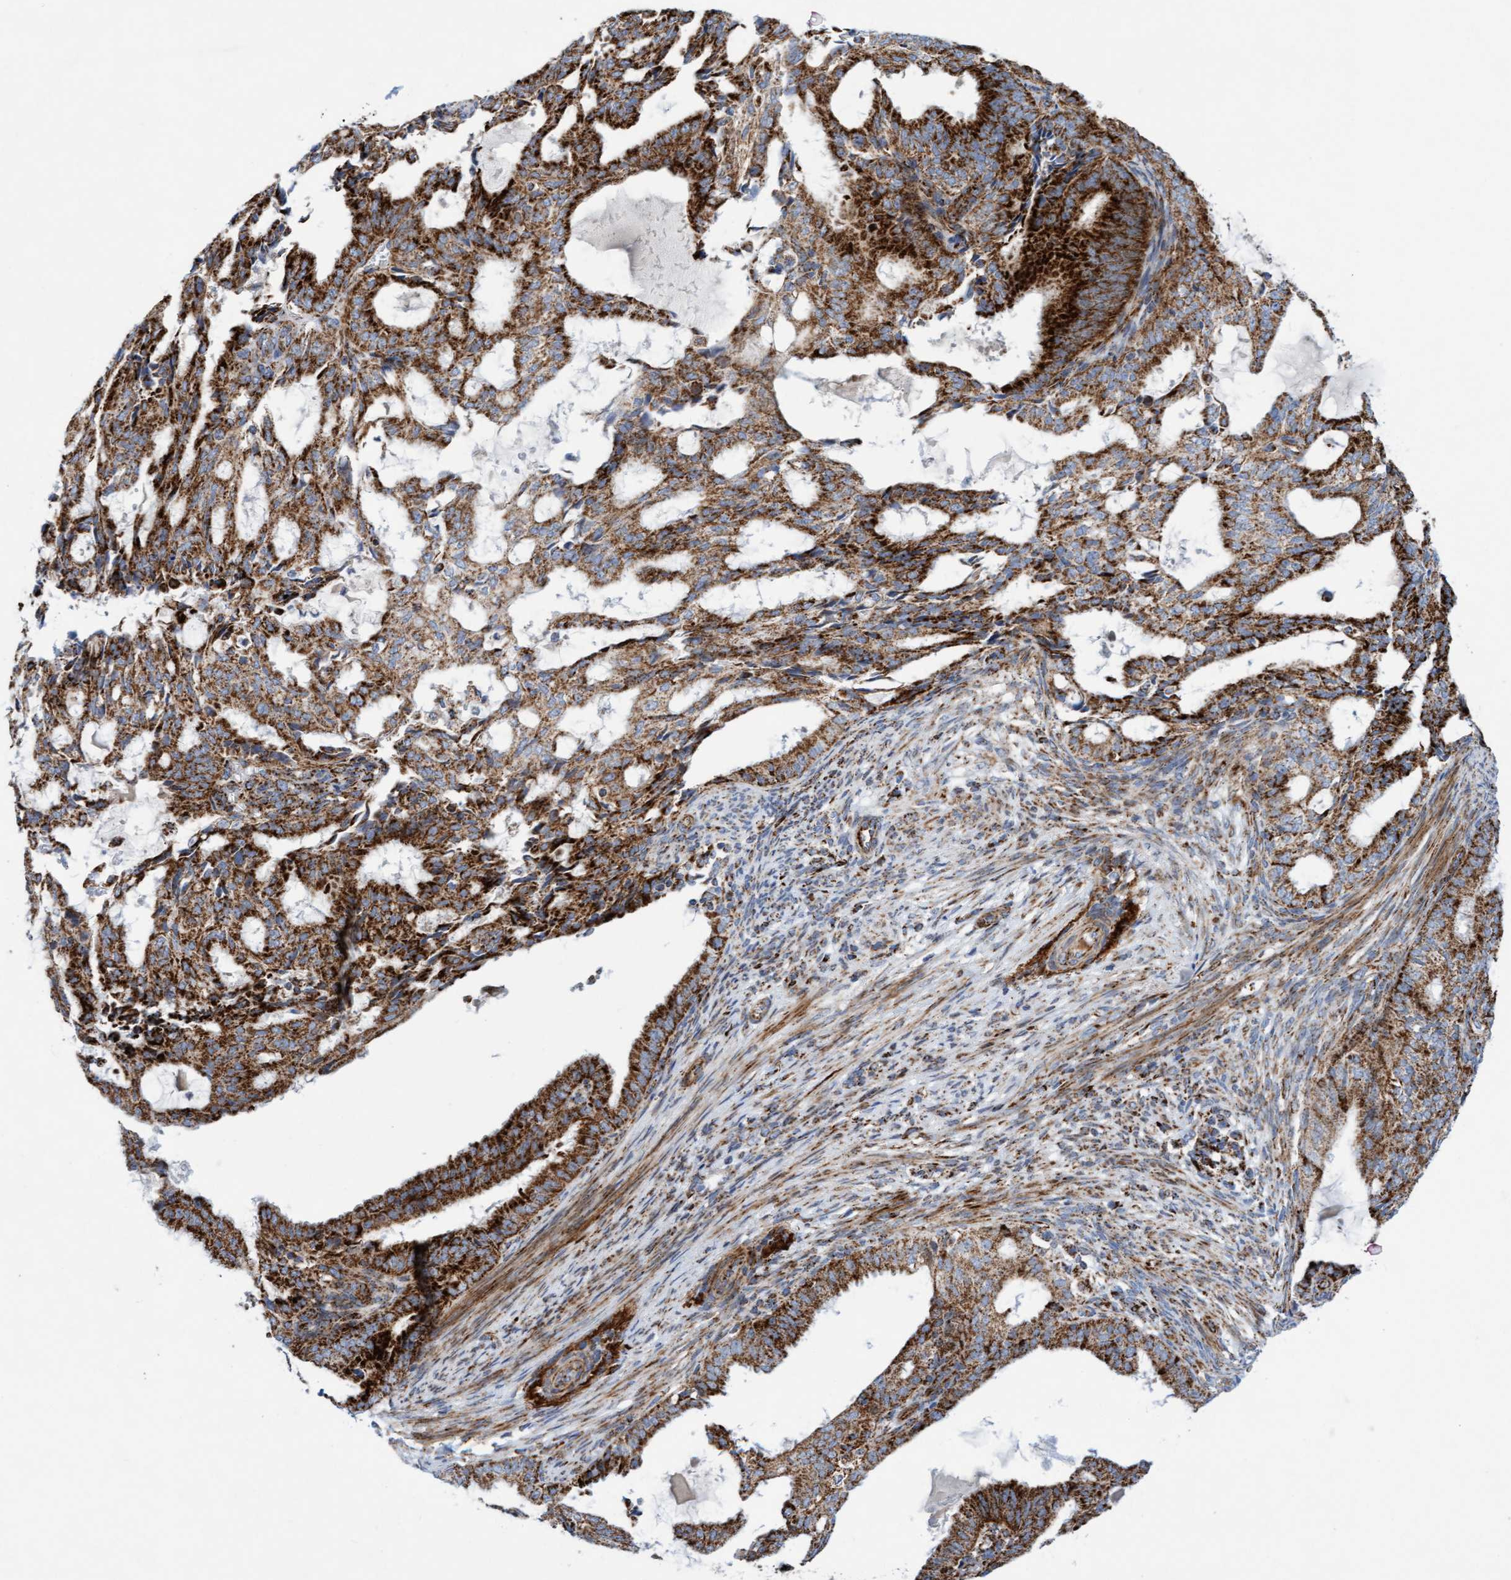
{"staining": {"intensity": "strong", "quantity": ">75%", "location": "cytoplasmic/membranous"}, "tissue": "endometrial cancer", "cell_type": "Tumor cells", "image_type": "cancer", "snomed": [{"axis": "morphology", "description": "Adenocarcinoma, NOS"}, {"axis": "topography", "description": "Endometrium"}], "caption": "Adenocarcinoma (endometrial) stained with a brown dye reveals strong cytoplasmic/membranous positive staining in approximately >75% of tumor cells.", "gene": "GGTA1", "patient": {"sex": "female", "age": 58}}